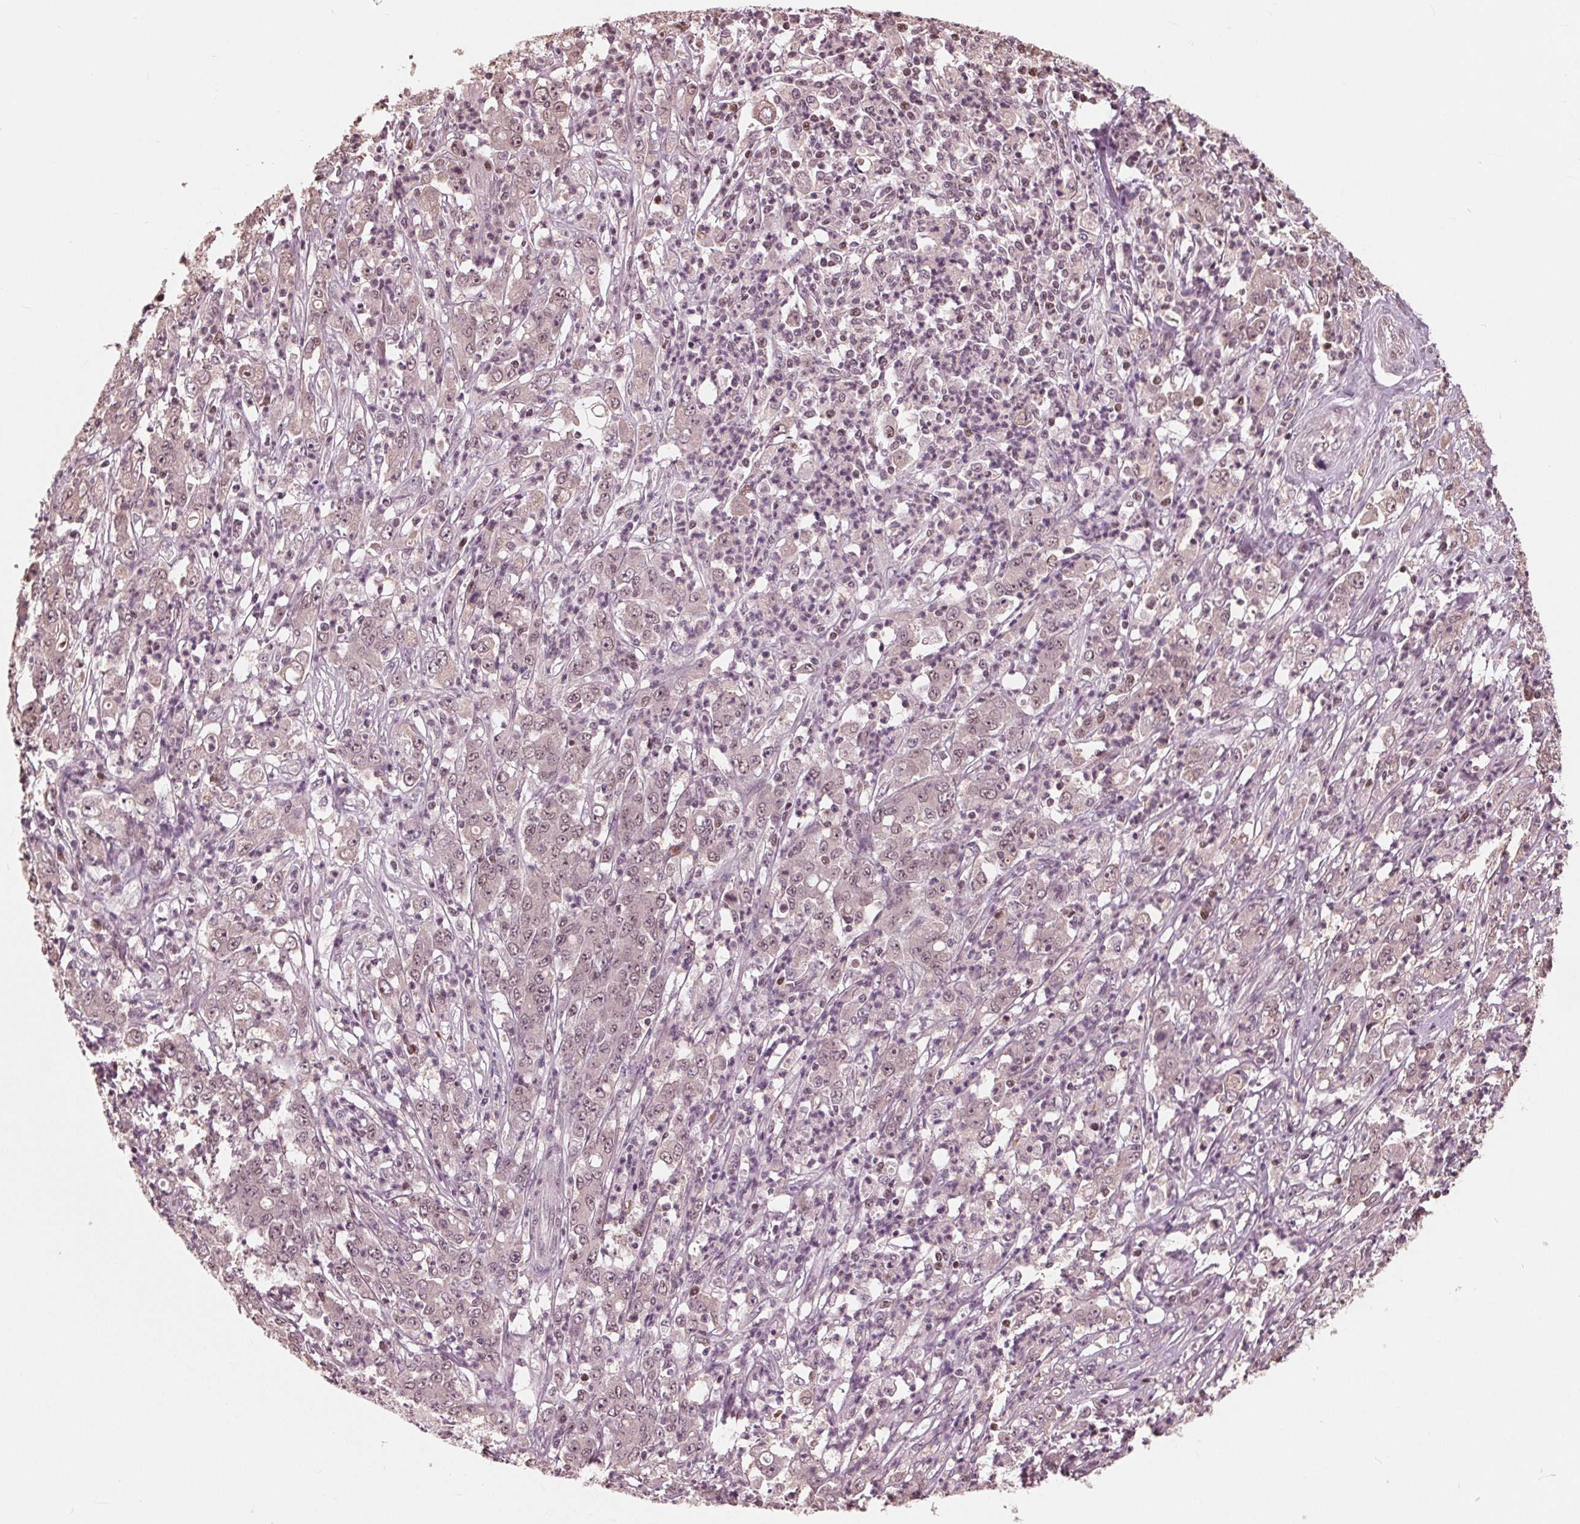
{"staining": {"intensity": "weak", "quantity": "25%-75%", "location": "nuclear"}, "tissue": "stomach cancer", "cell_type": "Tumor cells", "image_type": "cancer", "snomed": [{"axis": "morphology", "description": "Adenocarcinoma, NOS"}, {"axis": "topography", "description": "Stomach, lower"}], "caption": "Weak nuclear expression is present in about 25%-75% of tumor cells in adenocarcinoma (stomach).", "gene": "HIRIP3", "patient": {"sex": "female", "age": 71}}